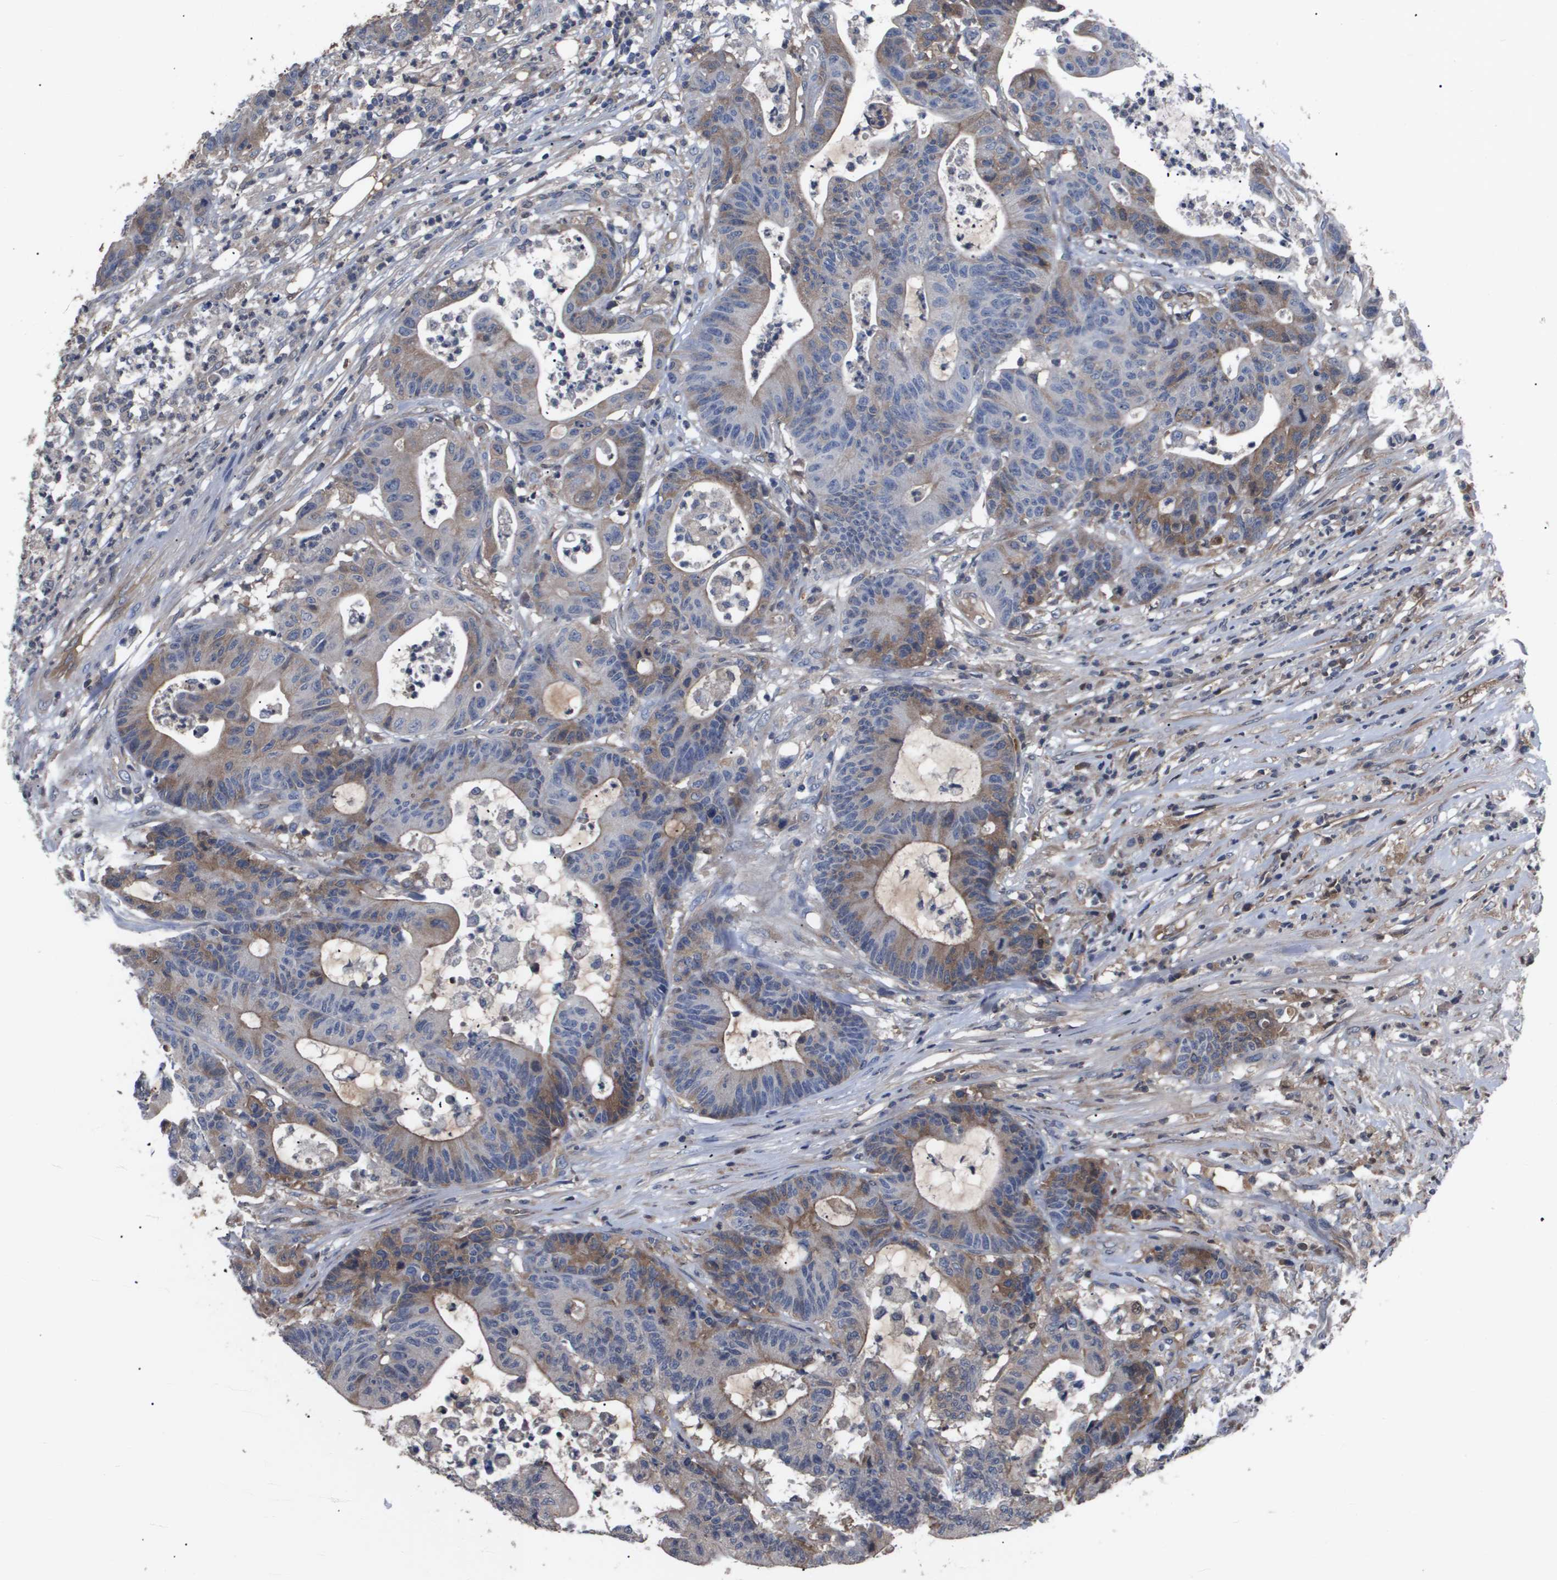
{"staining": {"intensity": "moderate", "quantity": "25%-75%", "location": "cytoplasmic/membranous"}, "tissue": "colorectal cancer", "cell_type": "Tumor cells", "image_type": "cancer", "snomed": [{"axis": "morphology", "description": "Adenocarcinoma, NOS"}, {"axis": "topography", "description": "Colon"}], "caption": "There is medium levels of moderate cytoplasmic/membranous staining in tumor cells of colorectal cancer, as demonstrated by immunohistochemical staining (brown color).", "gene": "SERPINA6", "patient": {"sex": "female", "age": 84}}